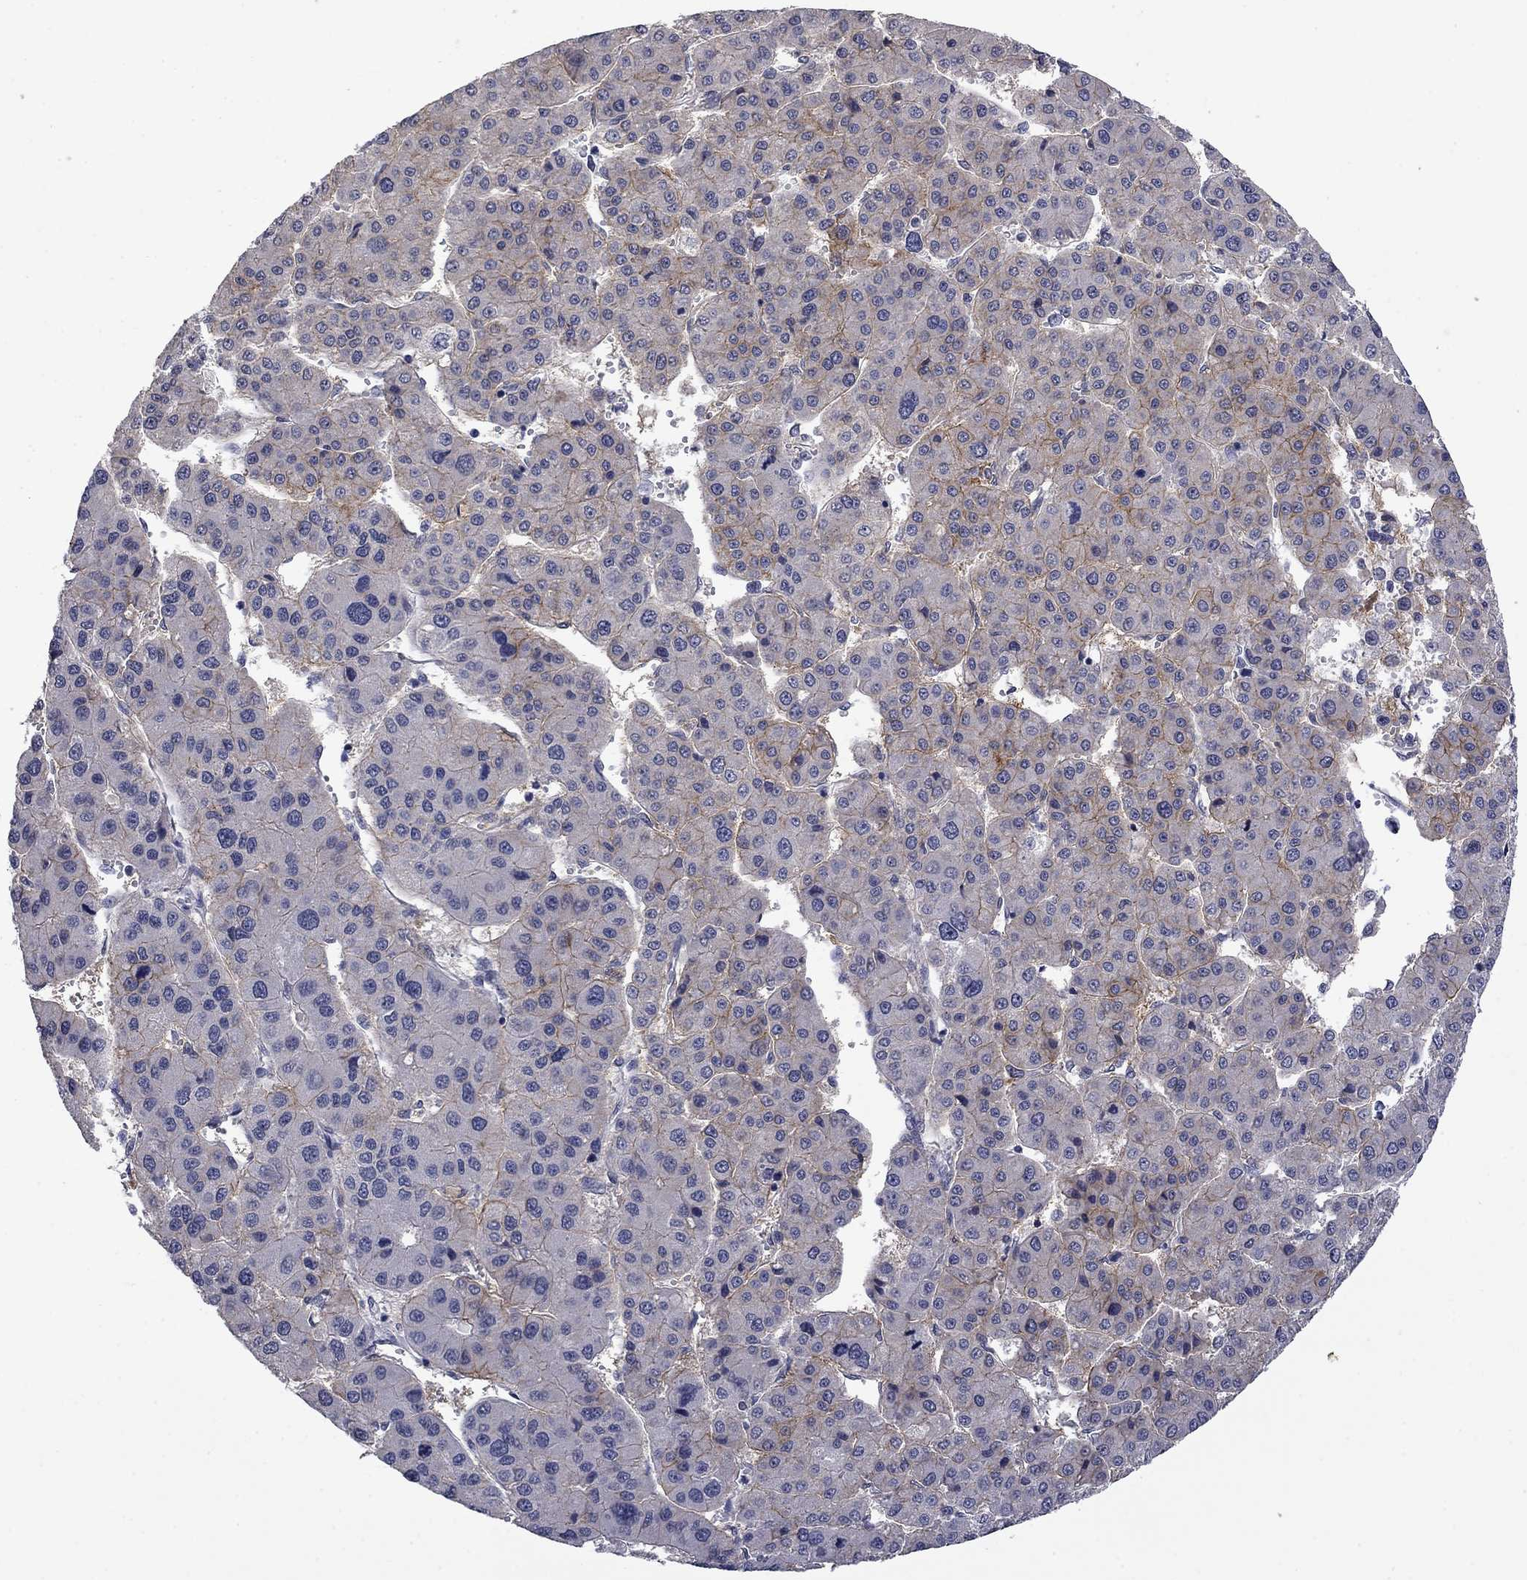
{"staining": {"intensity": "moderate", "quantity": "25%-75%", "location": "cytoplasmic/membranous"}, "tissue": "liver cancer", "cell_type": "Tumor cells", "image_type": "cancer", "snomed": [{"axis": "morphology", "description": "Carcinoma, Hepatocellular, NOS"}, {"axis": "topography", "description": "Liver"}], "caption": "DAB immunohistochemical staining of human liver cancer reveals moderate cytoplasmic/membranous protein expression in approximately 25%-75% of tumor cells.", "gene": "SLC51A", "patient": {"sex": "male", "age": 73}}